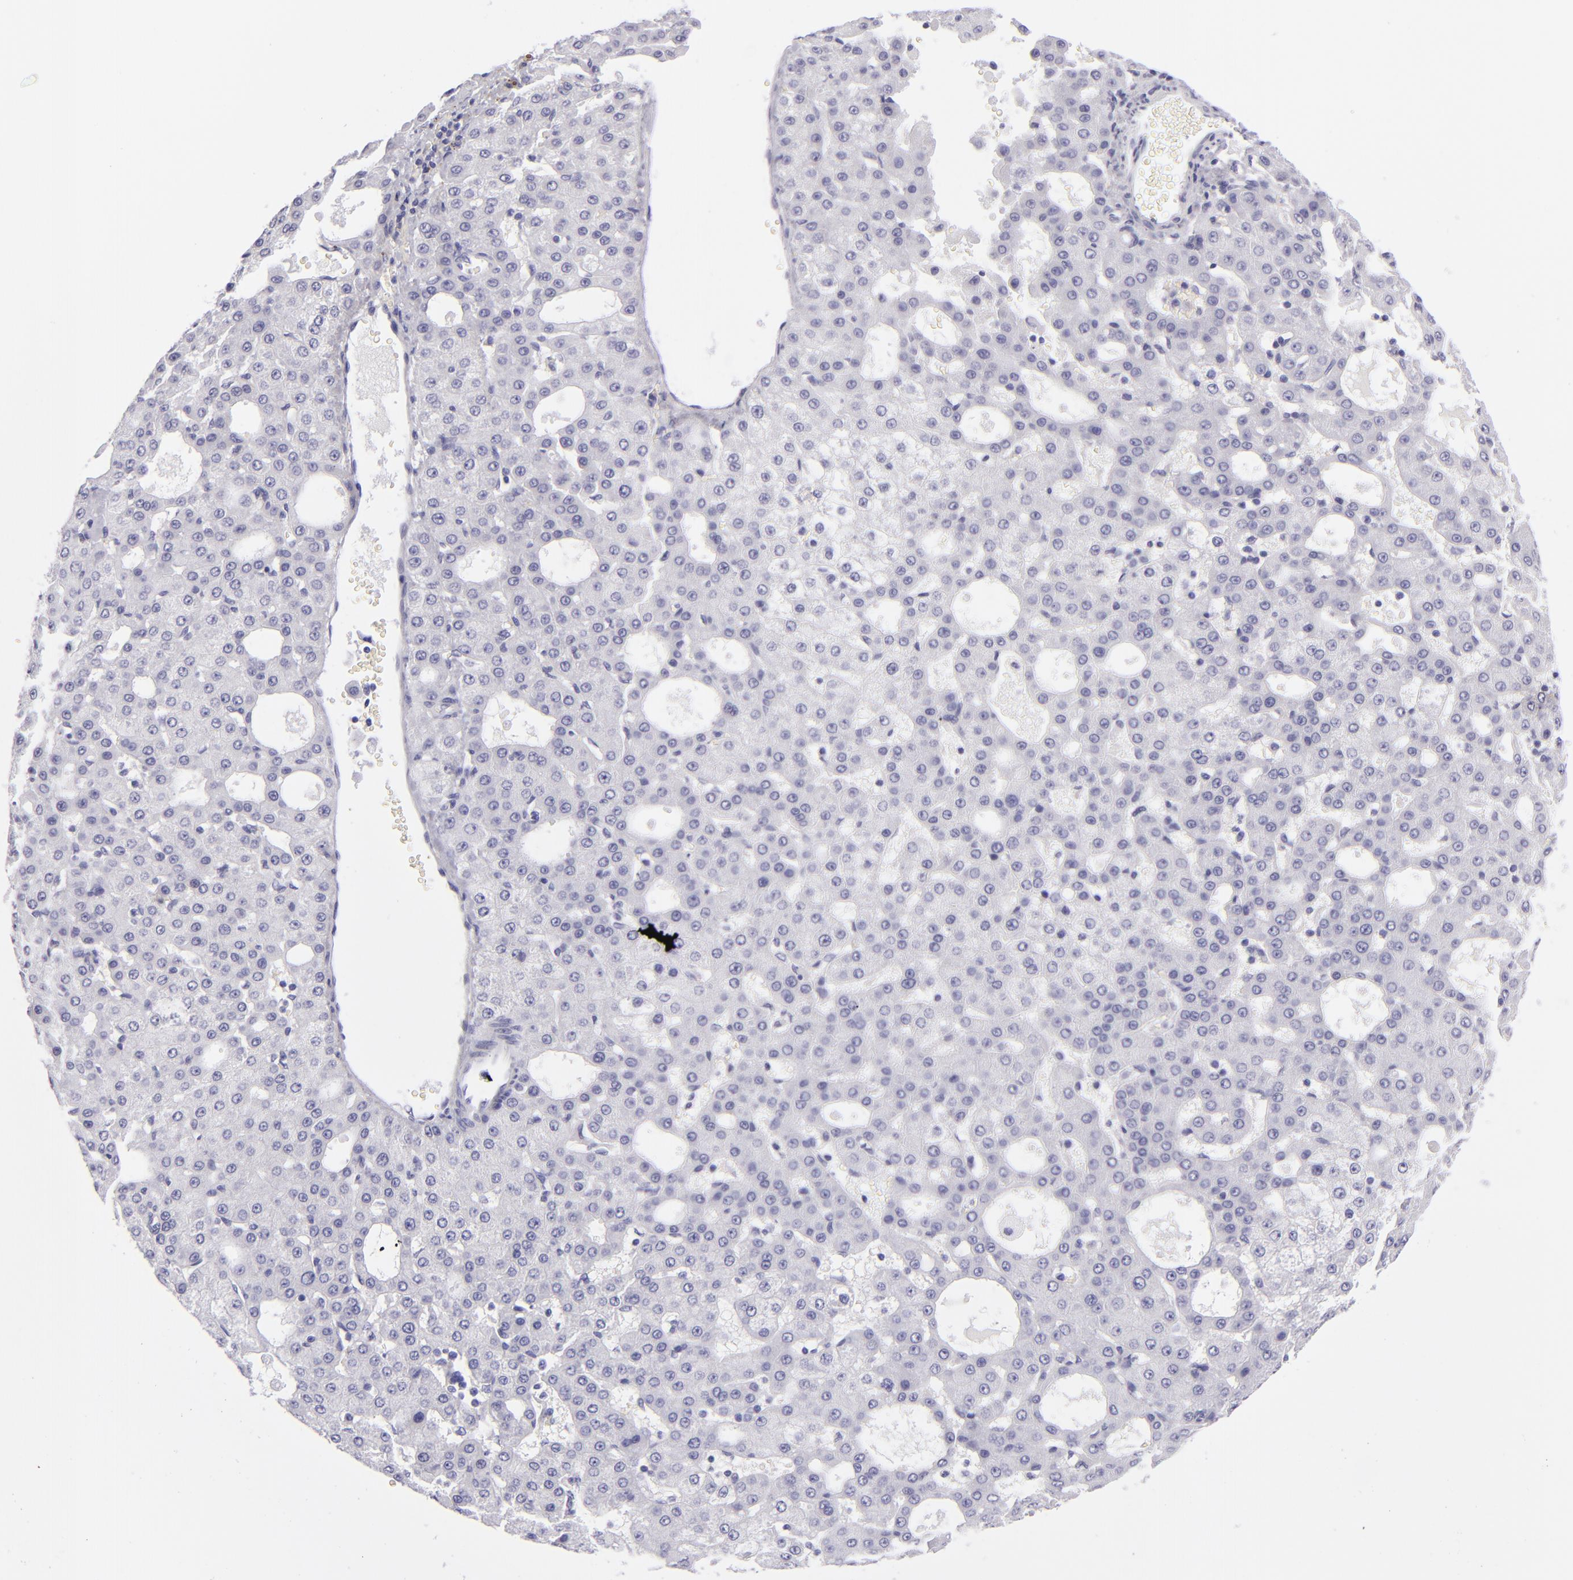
{"staining": {"intensity": "negative", "quantity": "none", "location": "none"}, "tissue": "liver cancer", "cell_type": "Tumor cells", "image_type": "cancer", "snomed": [{"axis": "morphology", "description": "Carcinoma, Hepatocellular, NOS"}, {"axis": "topography", "description": "Liver"}], "caption": "Immunohistochemical staining of human hepatocellular carcinoma (liver) exhibits no significant positivity in tumor cells.", "gene": "PVALB", "patient": {"sex": "male", "age": 47}}